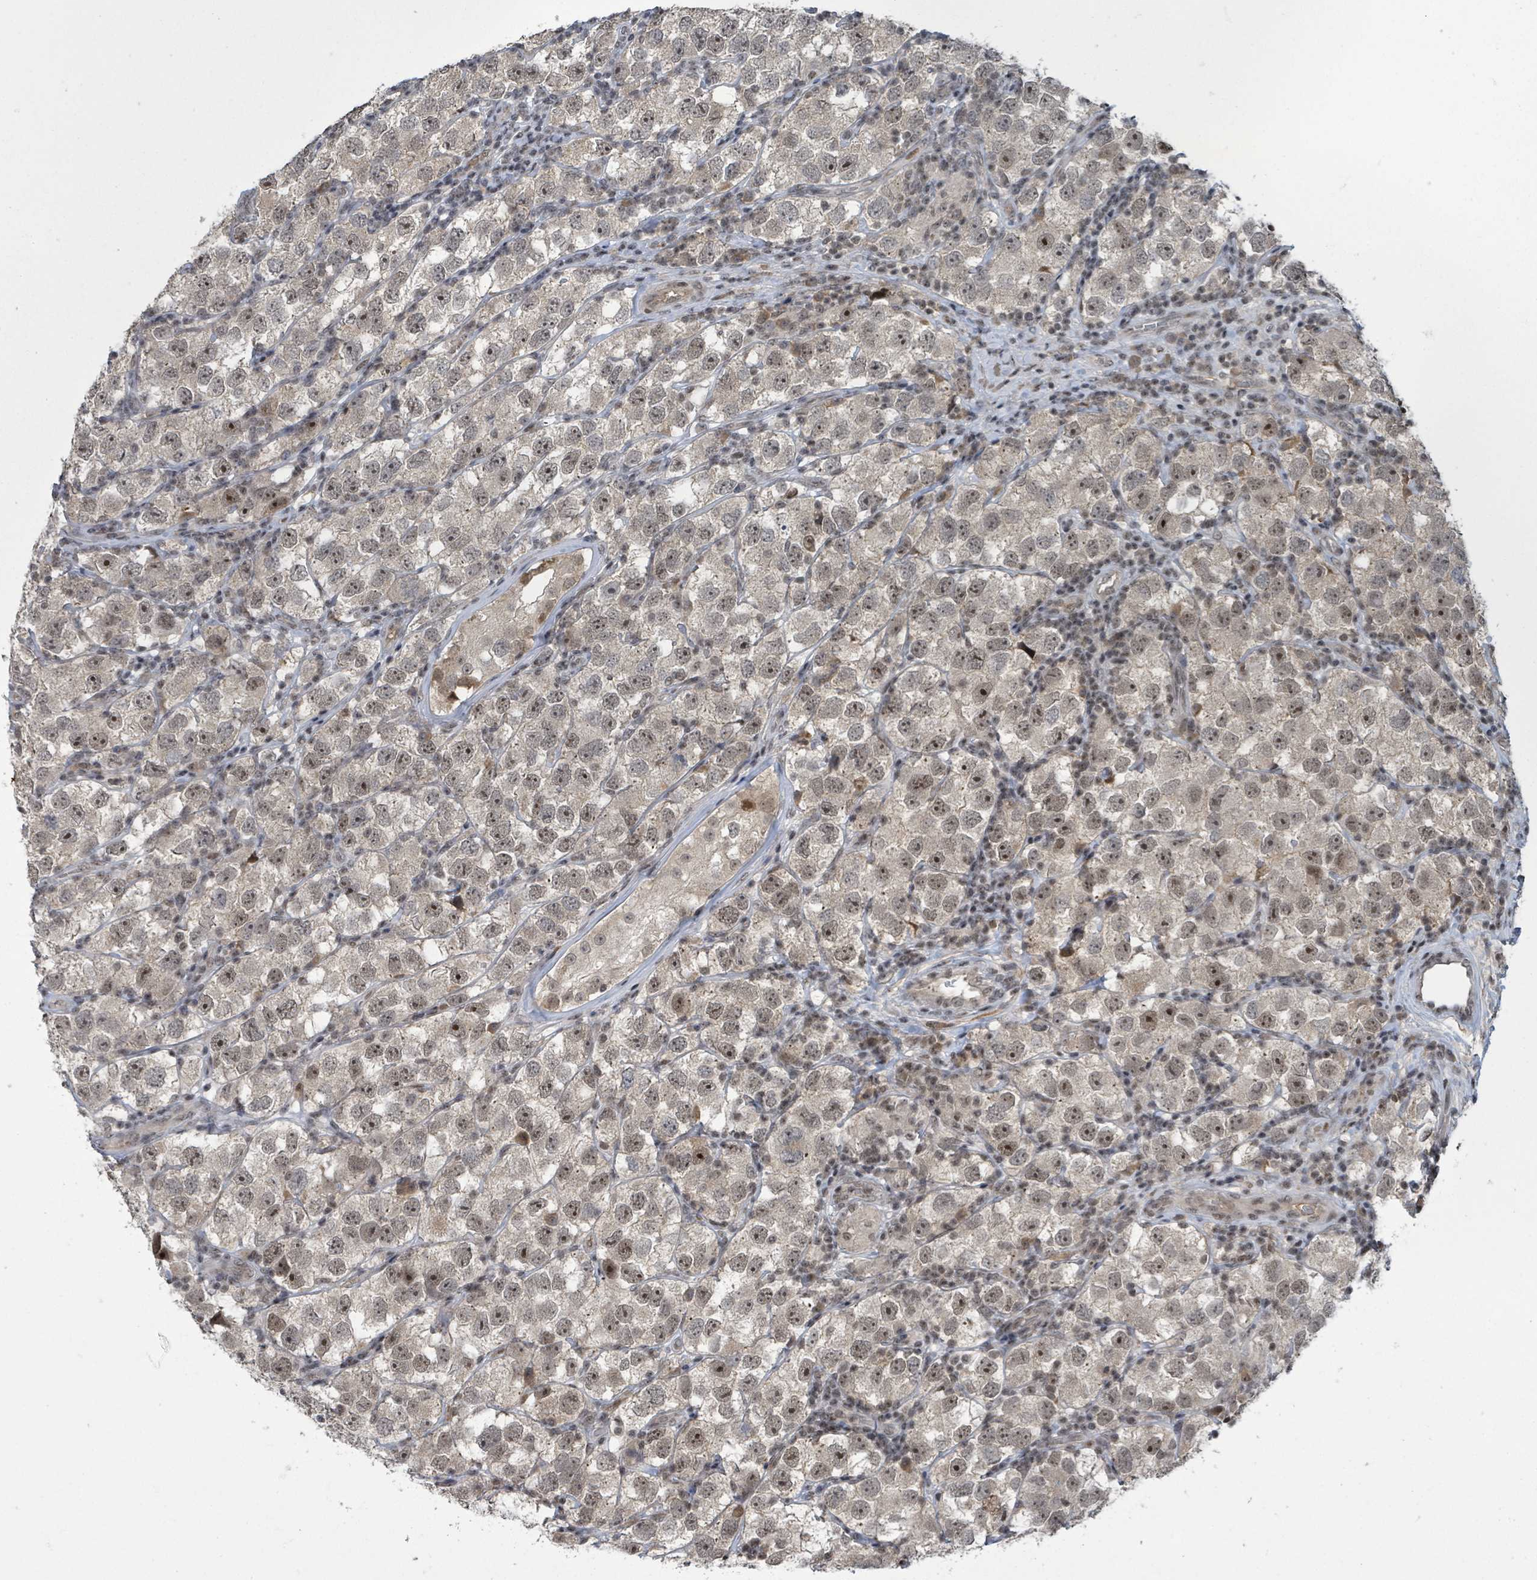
{"staining": {"intensity": "weak", "quantity": ">75%", "location": "nuclear"}, "tissue": "testis cancer", "cell_type": "Tumor cells", "image_type": "cancer", "snomed": [{"axis": "morphology", "description": "Seminoma, NOS"}, {"axis": "topography", "description": "Testis"}], "caption": "Approximately >75% of tumor cells in seminoma (testis) display weak nuclear protein positivity as visualized by brown immunohistochemical staining.", "gene": "ZBTB14", "patient": {"sex": "male", "age": 26}}